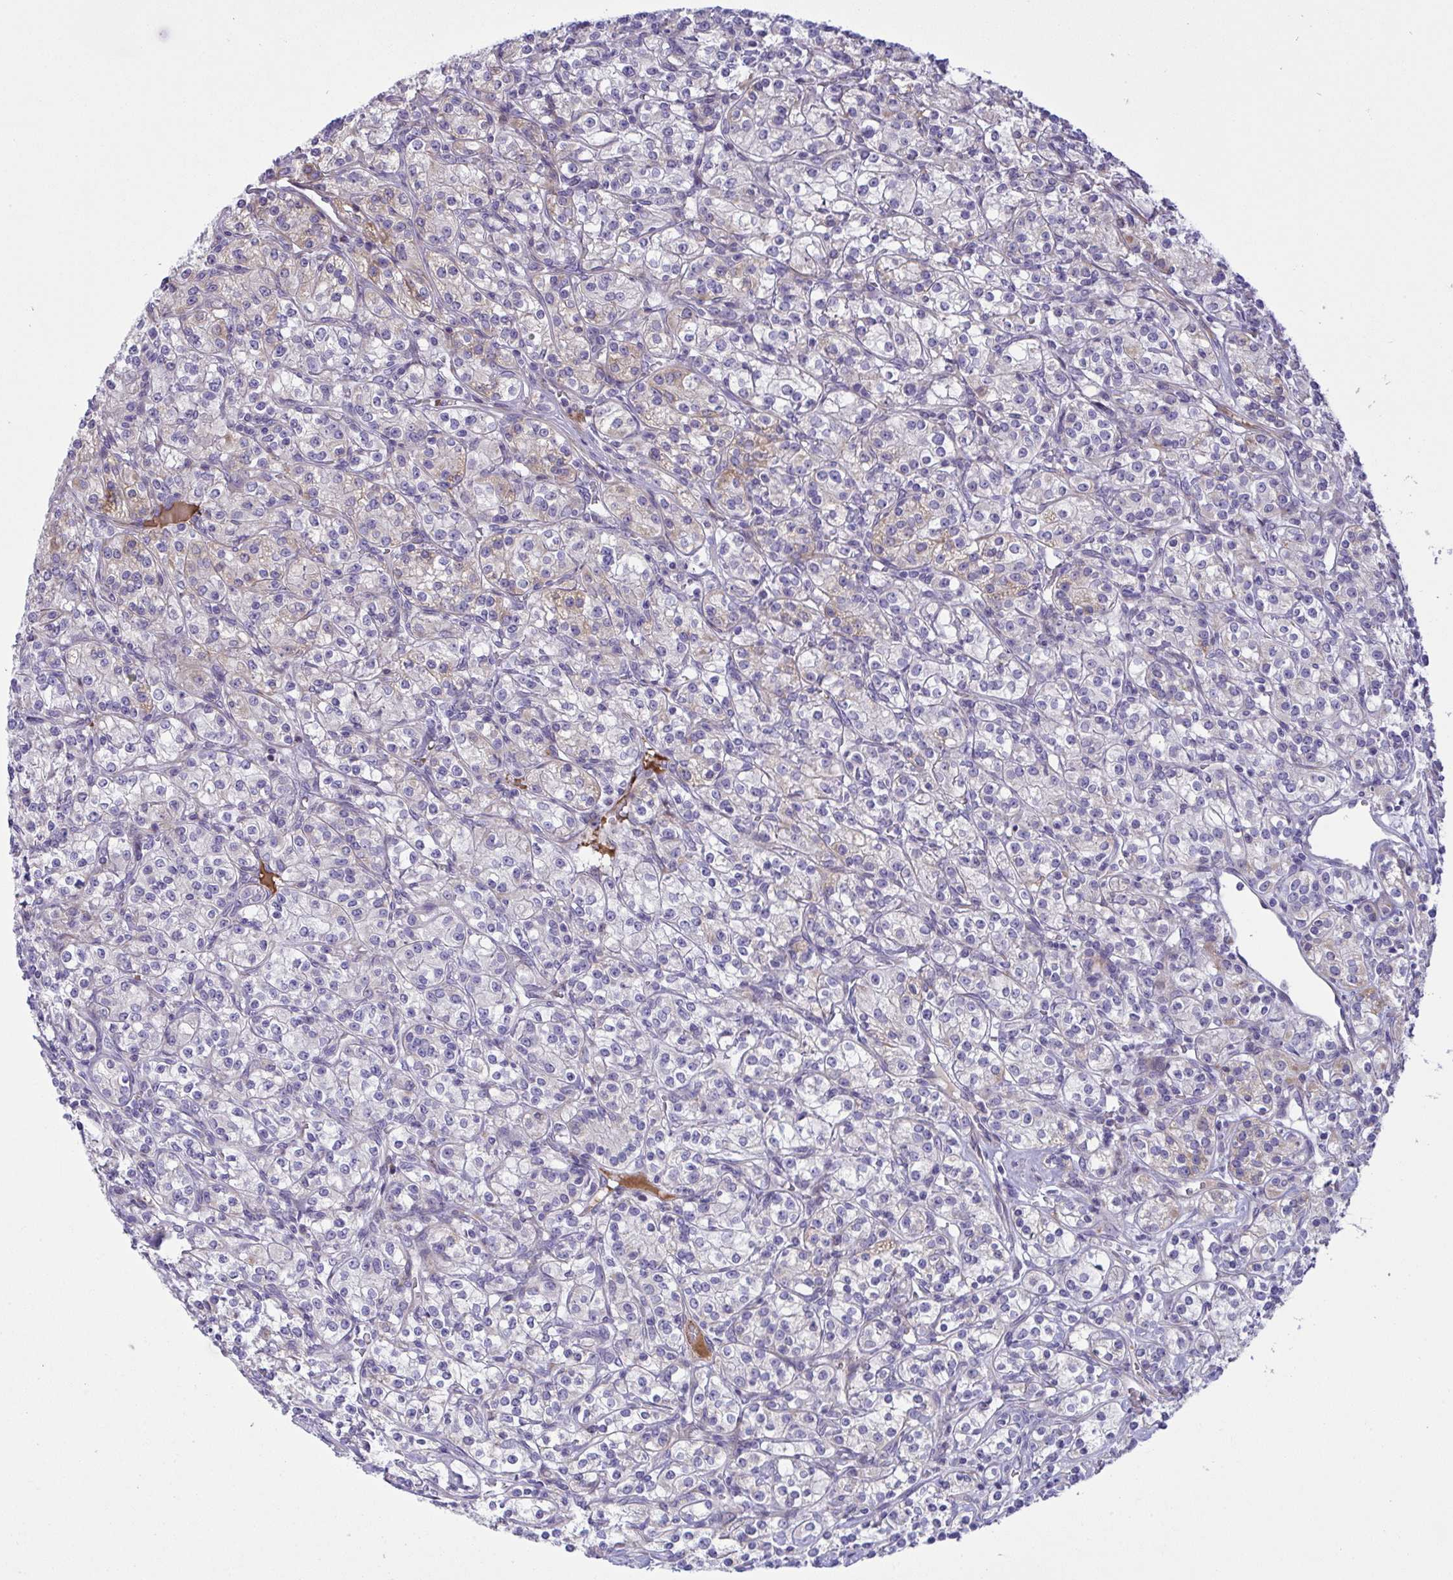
{"staining": {"intensity": "weak", "quantity": "<25%", "location": "cytoplasmic/membranous"}, "tissue": "renal cancer", "cell_type": "Tumor cells", "image_type": "cancer", "snomed": [{"axis": "morphology", "description": "Adenocarcinoma, NOS"}, {"axis": "topography", "description": "Kidney"}], "caption": "Immunohistochemistry photomicrograph of renal cancer (adenocarcinoma) stained for a protein (brown), which demonstrates no positivity in tumor cells.", "gene": "NTN1", "patient": {"sex": "male", "age": 77}}